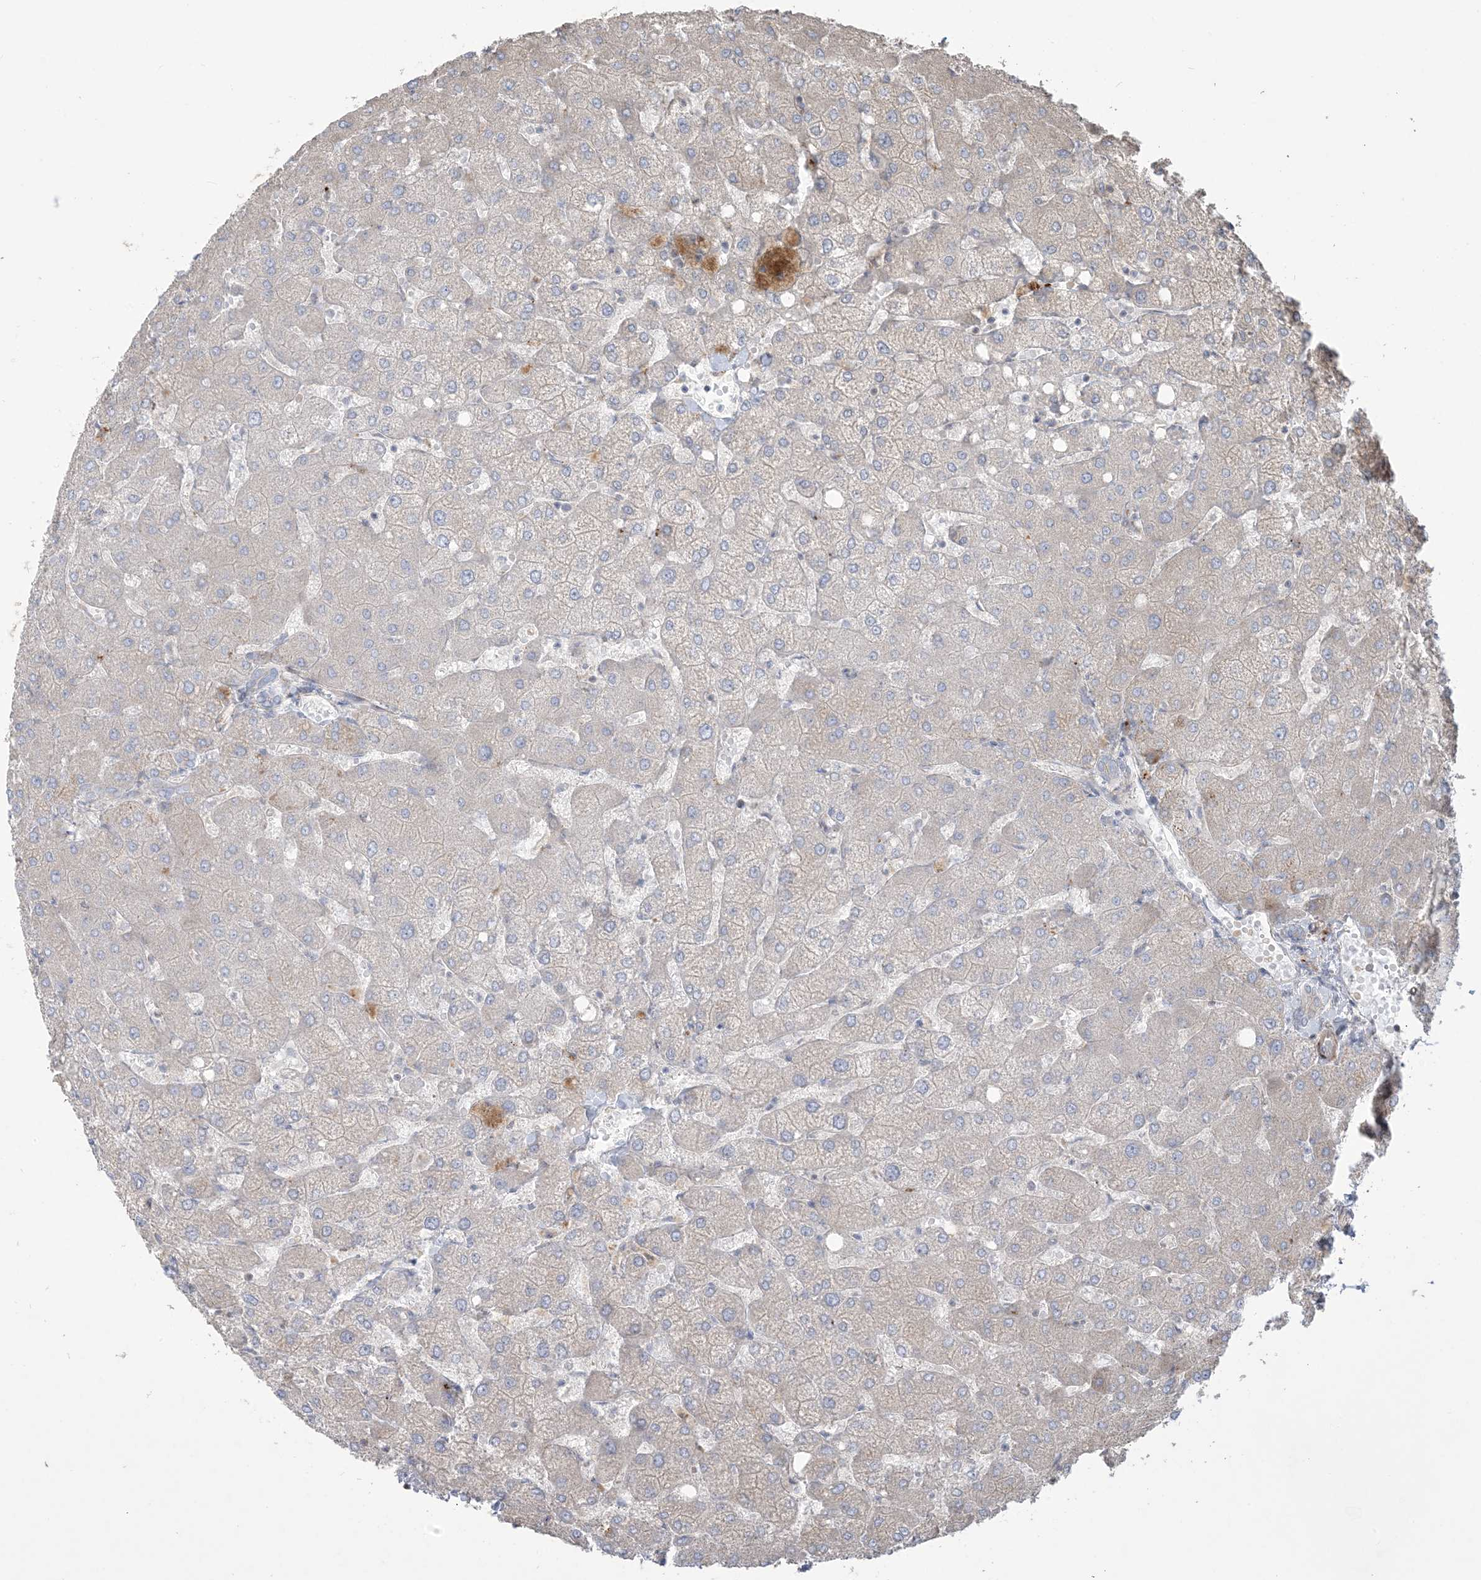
{"staining": {"intensity": "weak", "quantity": "<25%", "location": "cytoplasmic/membranous"}, "tissue": "liver", "cell_type": "Cholangiocytes", "image_type": "normal", "snomed": [{"axis": "morphology", "description": "Normal tissue, NOS"}, {"axis": "topography", "description": "Liver"}], "caption": "High power microscopy histopathology image of an immunohistochemistry (IHC) histopathology image of normal liver, revealing no significant positivity in cholangiocytes.", "gene": "KLHL18", "patient": {"sex": "female", "age": 54}}